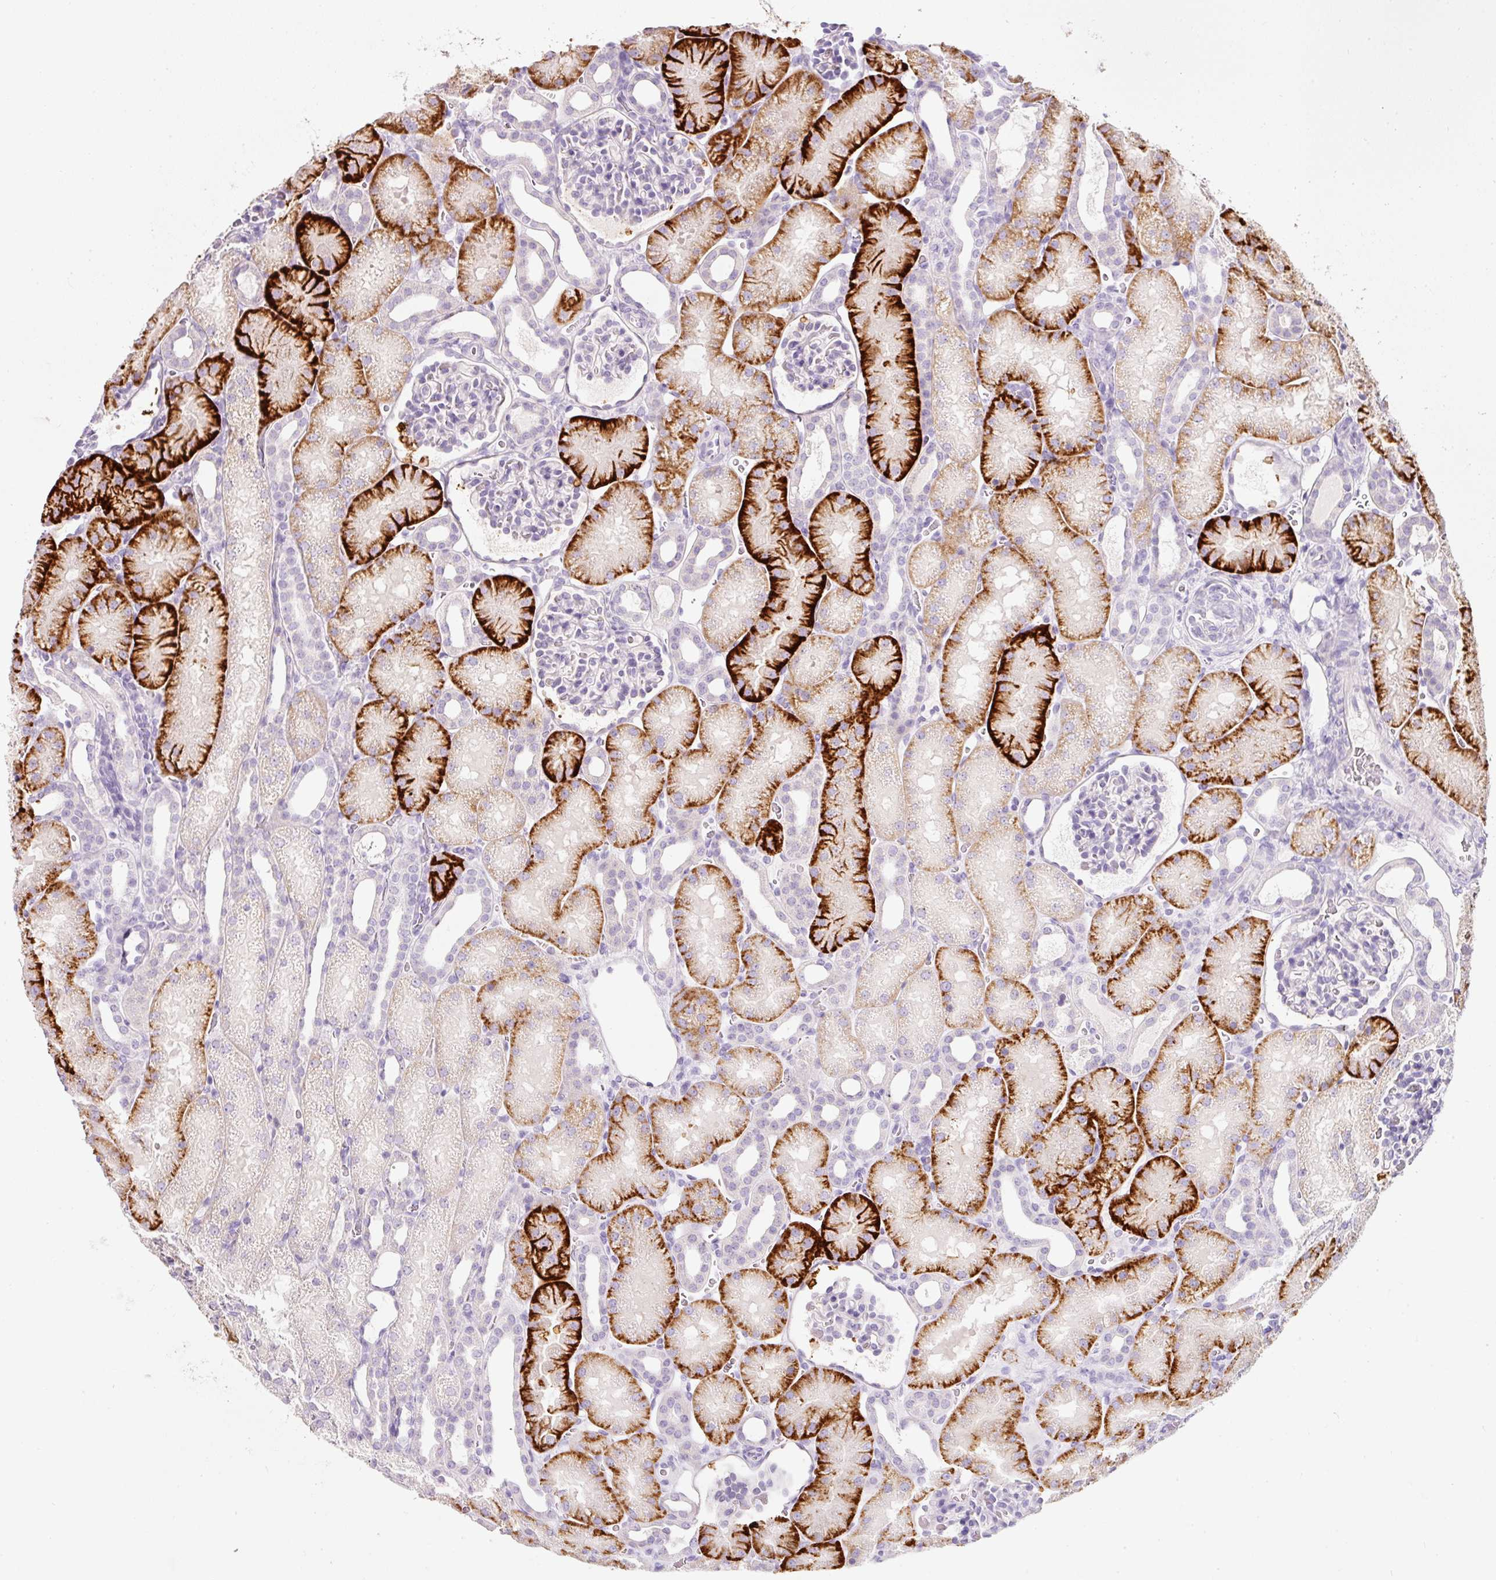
{"staining": {"intensity": "negative", "quantity": "none", "location": "none"}, "tissue": "kidney", "cell_type": "Cells in glomeruli", "image_type": "normal", "snomed": [{"axis": "morphology", "description": "Normal tissue, NOS"}, {"axis": "topography", "description": "Kidney"}], "caption": "This is an immunohistochemistry (IHC) image of normal kidney. There is no positivity in cells in glomeruli.", "gene": "SLC2A2", "patient": {"sex": "male", "age": 2}}